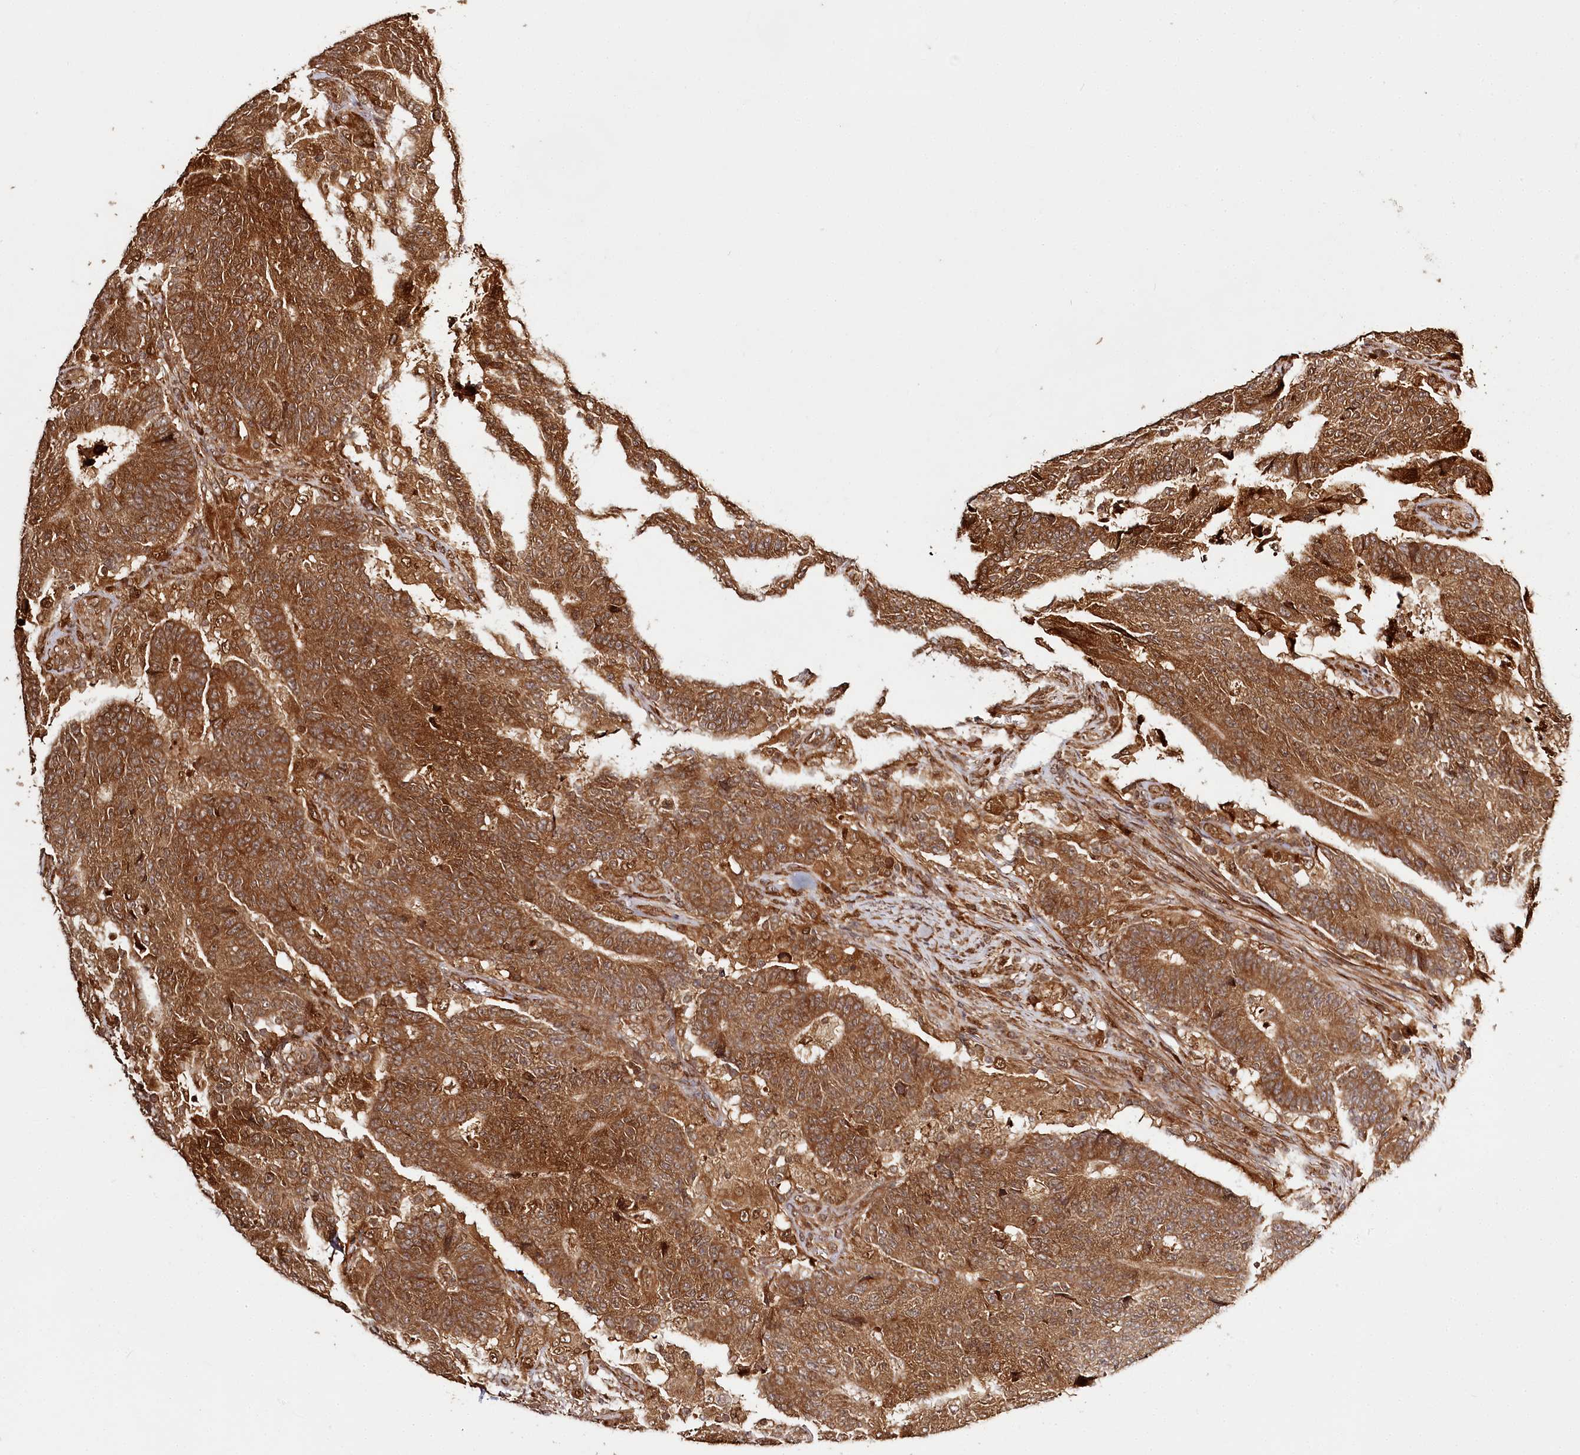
{"staining": {"intensity": "strong", "quantity": ">75%", "location": "cytoplasmic/membranous,nuclear"}, "tissue": "colorectal cancer", "cell_type": "Tumor cells", "image_type": "cancer", "snomed": [{"axis": "morphology", "description": "Normal tissue, NOS"}, {"axis": "morphology", "description": "Adenocarcinoma, NOS"}, {"axis": "topography", "description": "Colon"}], "caption": "Colorectal cancer (adenocarcinoma) stained with a brown dye shows strong cytoplasmic/membranous and nuclear positive staining in about >75% of tumor cells.", "gene": "ULK2", "patient": {"sex": "female", "age": 75}}